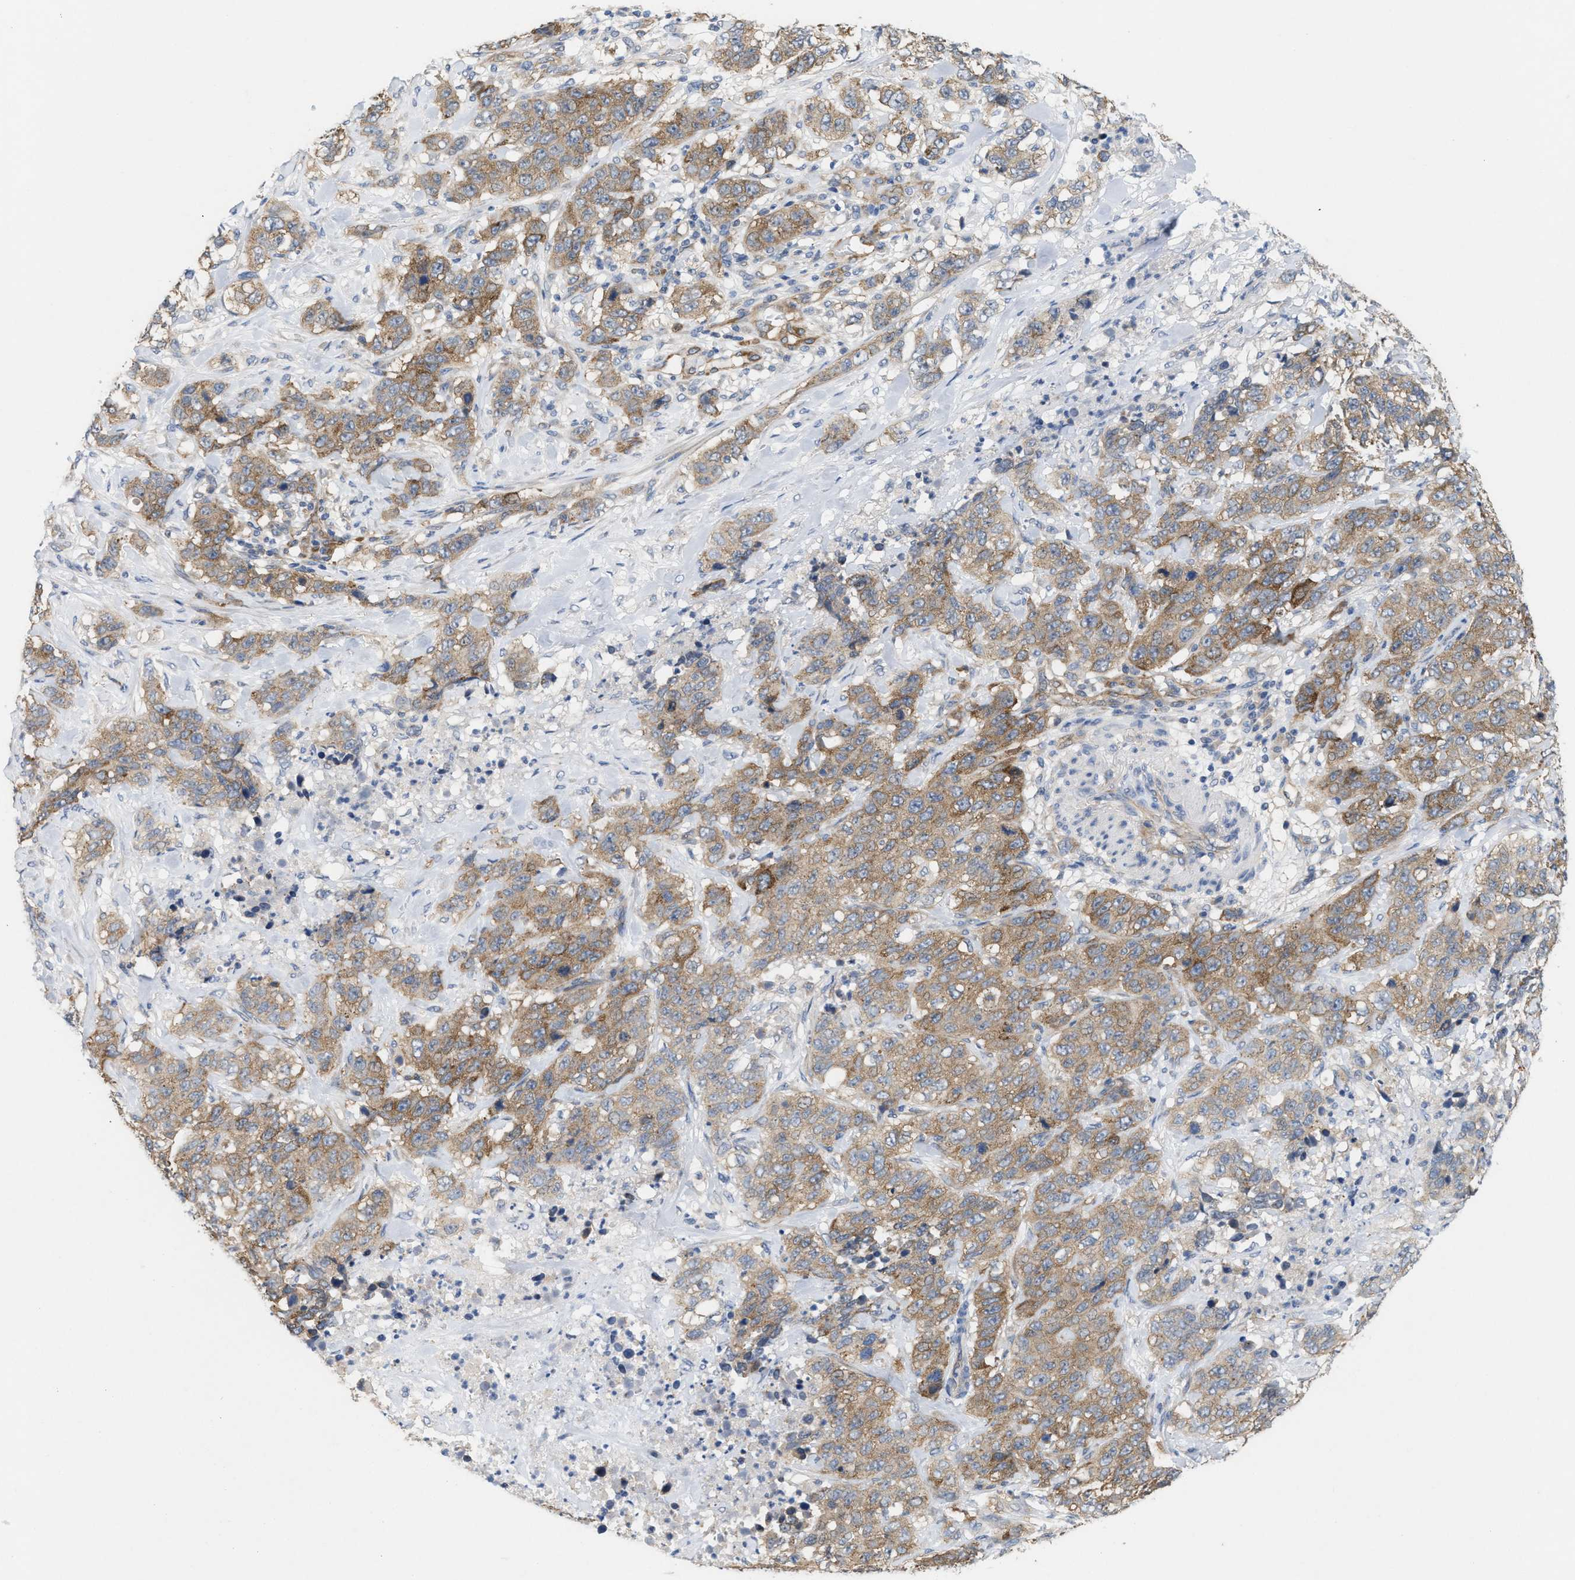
{"staining": {"intensity": "moderate", "quantity": ">75%", "location": "cytoplasmic/membranous"}, "tissue": "stomach cancer", "cell_type": "Tumor cells", "image_type": "cancer", "snomed": [{"axis": "morphology", "description": "Adenocarcinoma, NOS"}, {"axis": "topography", "description": "Stomach"}], "caption": "IHC image of human adenocarcinoma (stomach) stained for a protein (brown), which demonstrates medium levels of moderate cytoplasmic/membranous positivity in about >75% of tumor cells.", "gene": "UBAP2", "patient": {"sex": "male", "age": 48}}